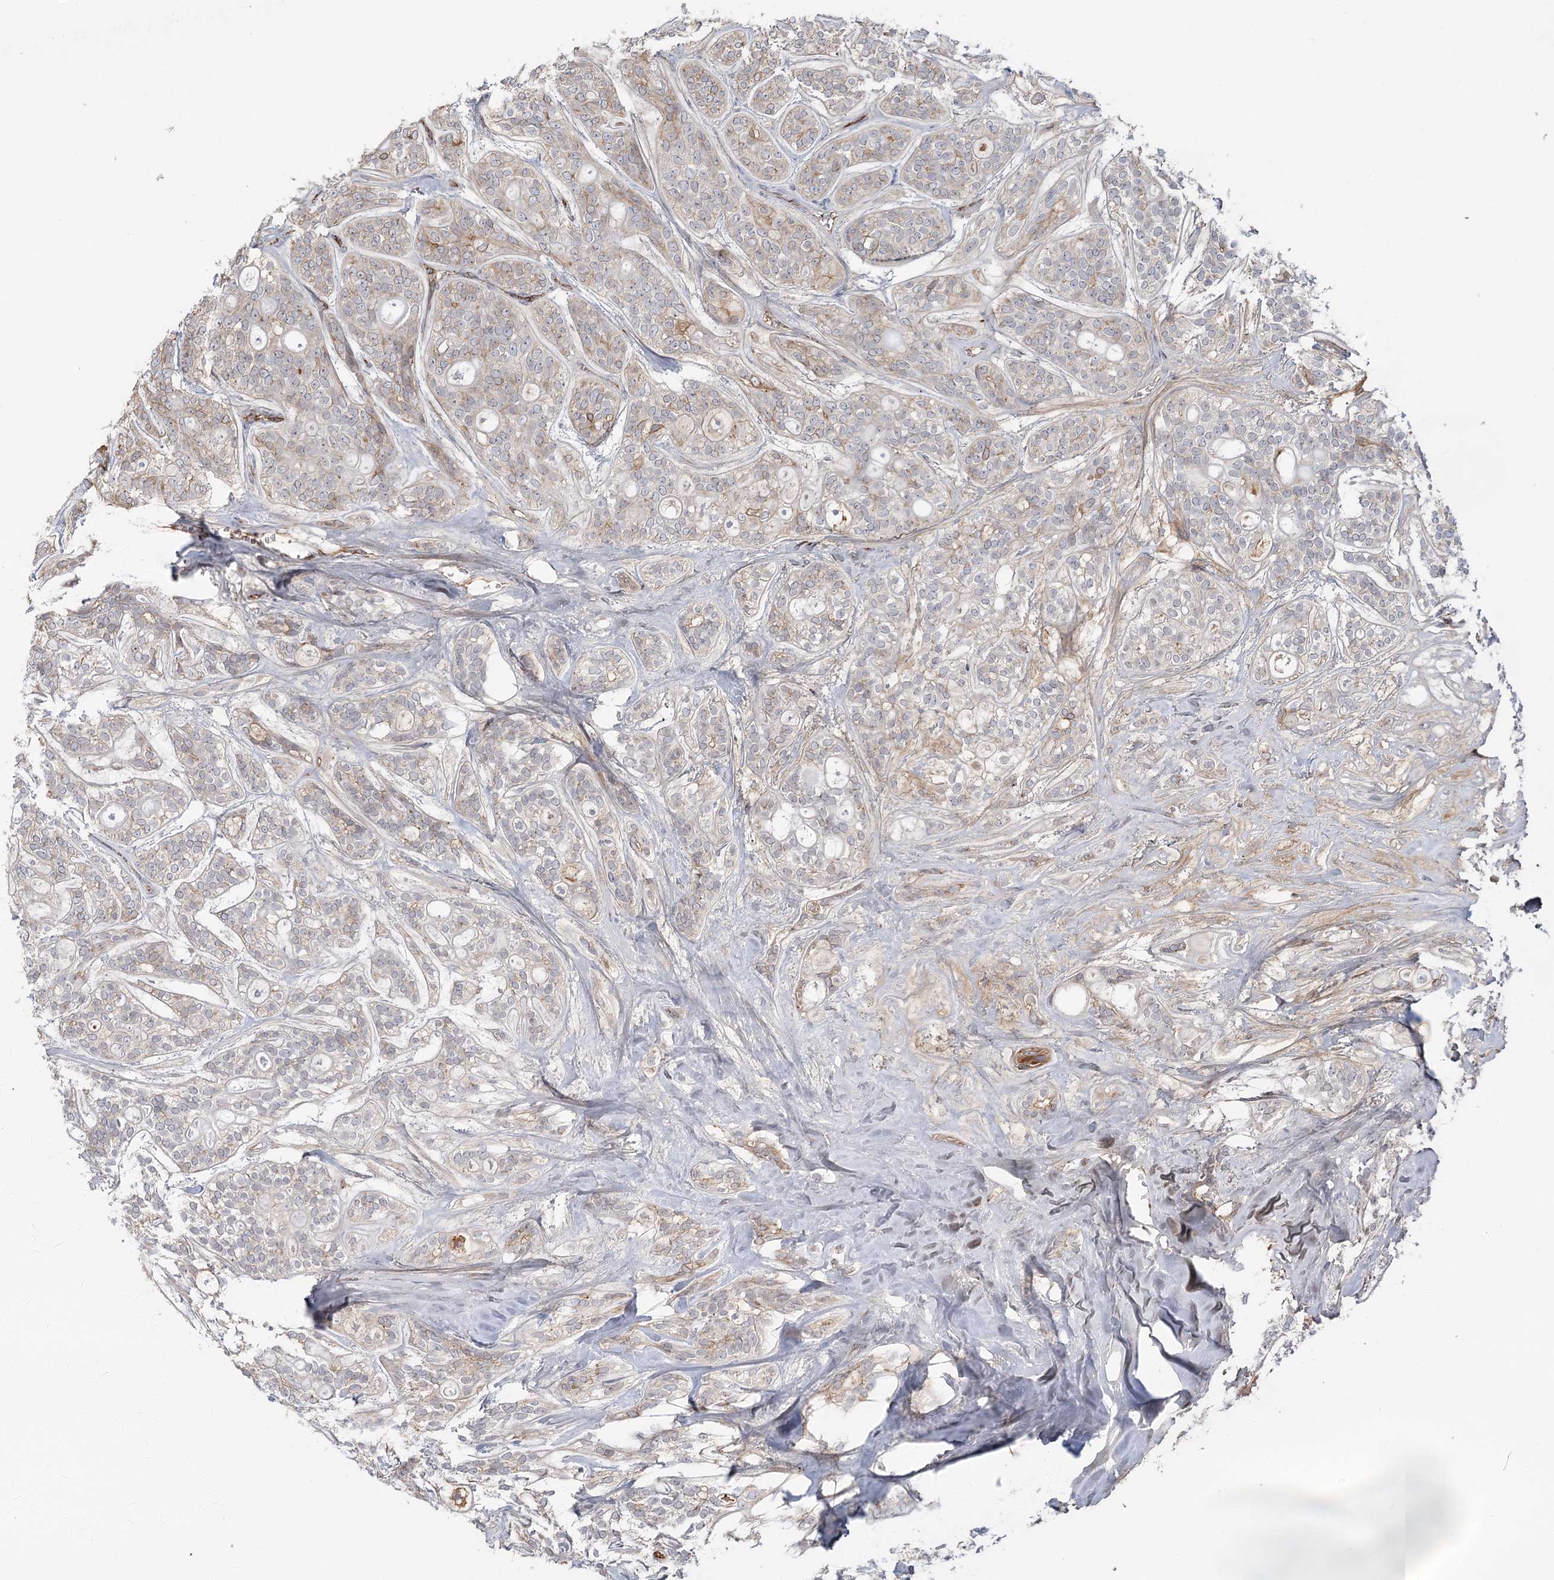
{"staining": {"intensity": "moderate", "quantity": "<25%", "location": "cytoplasmic/membranous"}, "tissue": "head and neck cancer", "cell_type": "Tumor cells", "image_type": "cancer", "snomed": [{"axis": "morphology", "description": "Adenocarcinoma, NOS"}, {"axis": "topography", "description": "Head-Neck"}], "caption": "This histopathology image exhibits immunohistochemistry (IHC) staining of human adenocarcinoma (head and neck), with low moderate cytoplasmic/membranous positivity in approximately <25% of tumor cells.", "gene": "KBTBD4", "patient": {"sex": "male", "age": 66}}